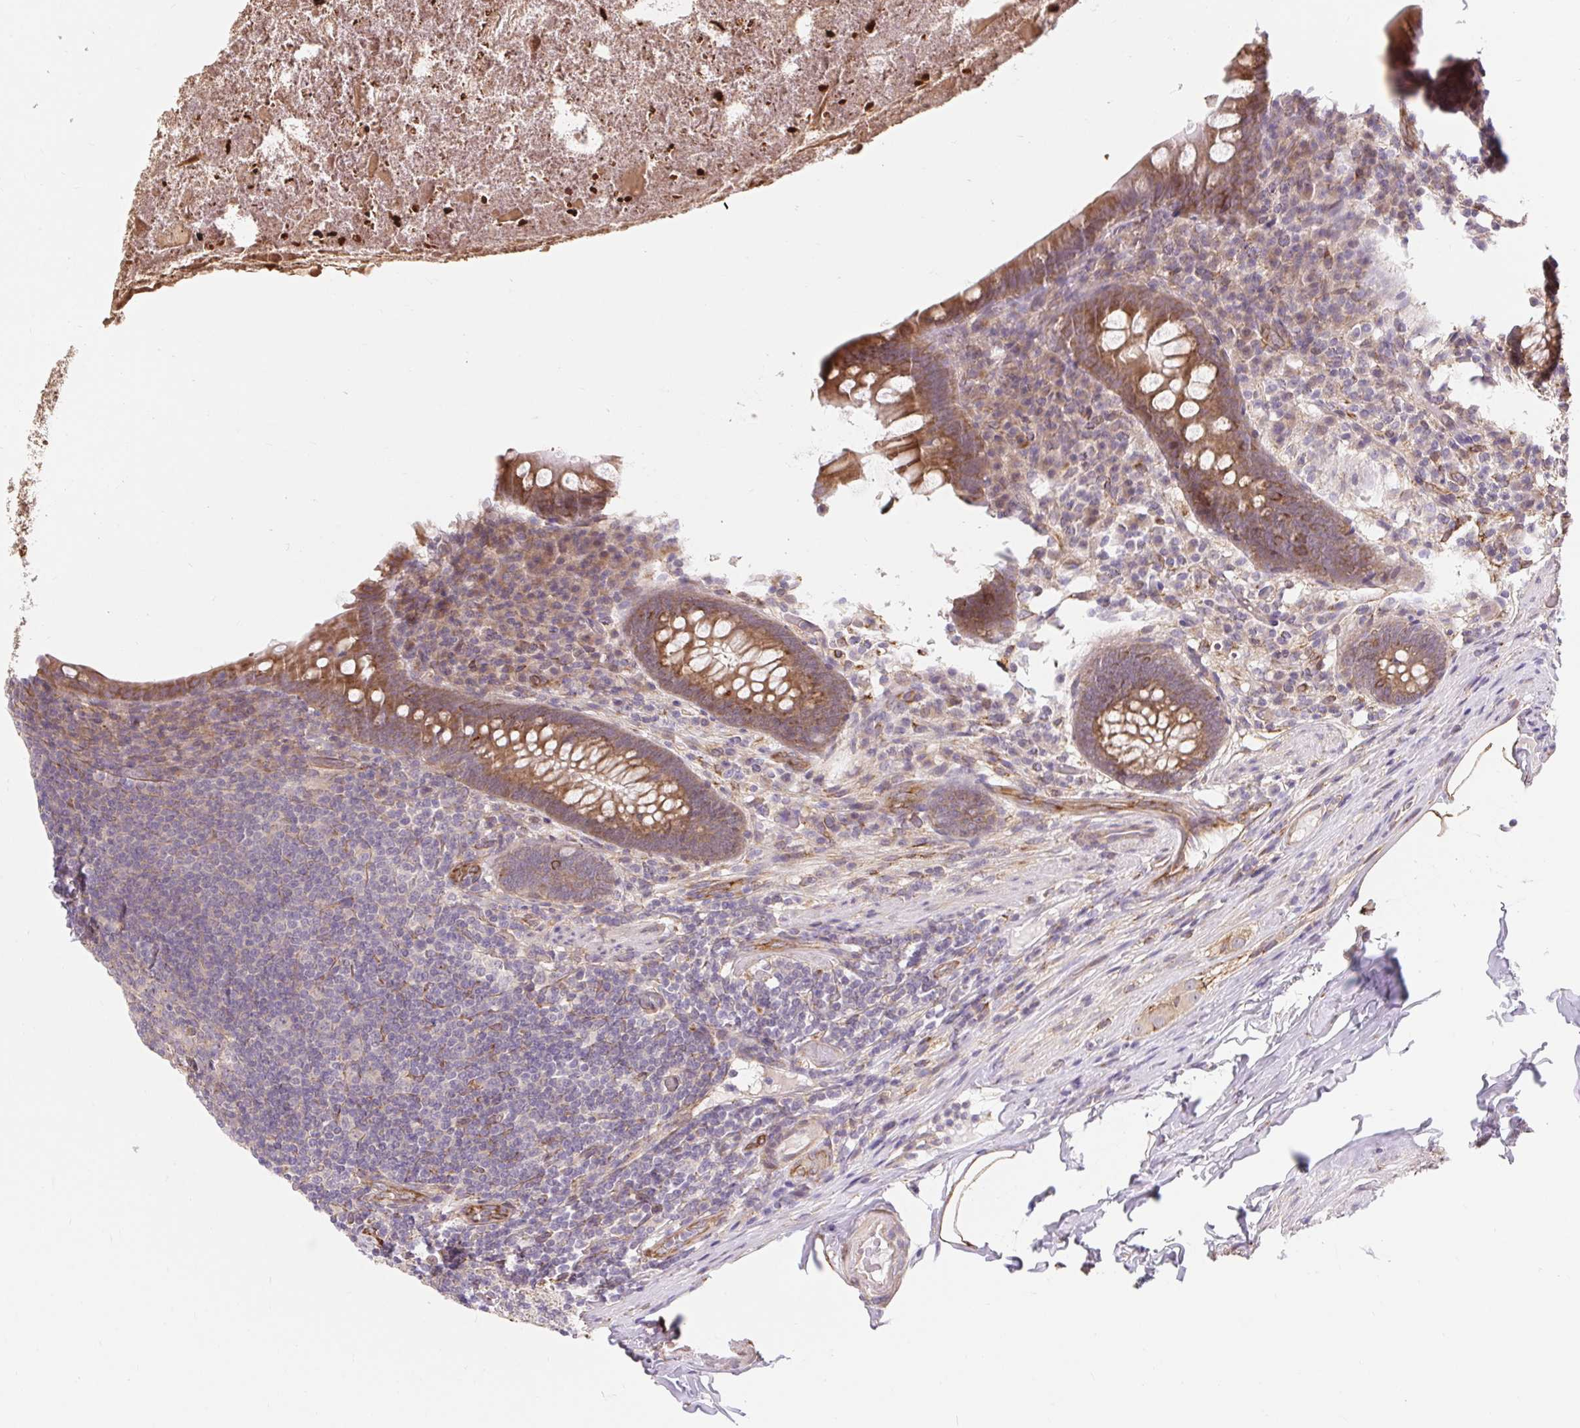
{"staining": {"intensity": "moderate", "quantity": ">75%", "location": "cytoplasmic/membranous"}, "tissue": "appendix", "cell_type": "Glandular cells", "image_type": "normal", "snomed": [{"axis": "morphology", "description": "Normal tissue, NOS"}, {"axis": "topography", "description": "Appendix"}], "caption": "IHC photomicrograph of unremarkable appendix stained for a protein (brown), which reveals medium levels of moderate cytoplasmic/membranous expression in approximately >75% of glandular cells.", "gene": "LYPD5", "patient": {"sex": "male", "age": 71}}